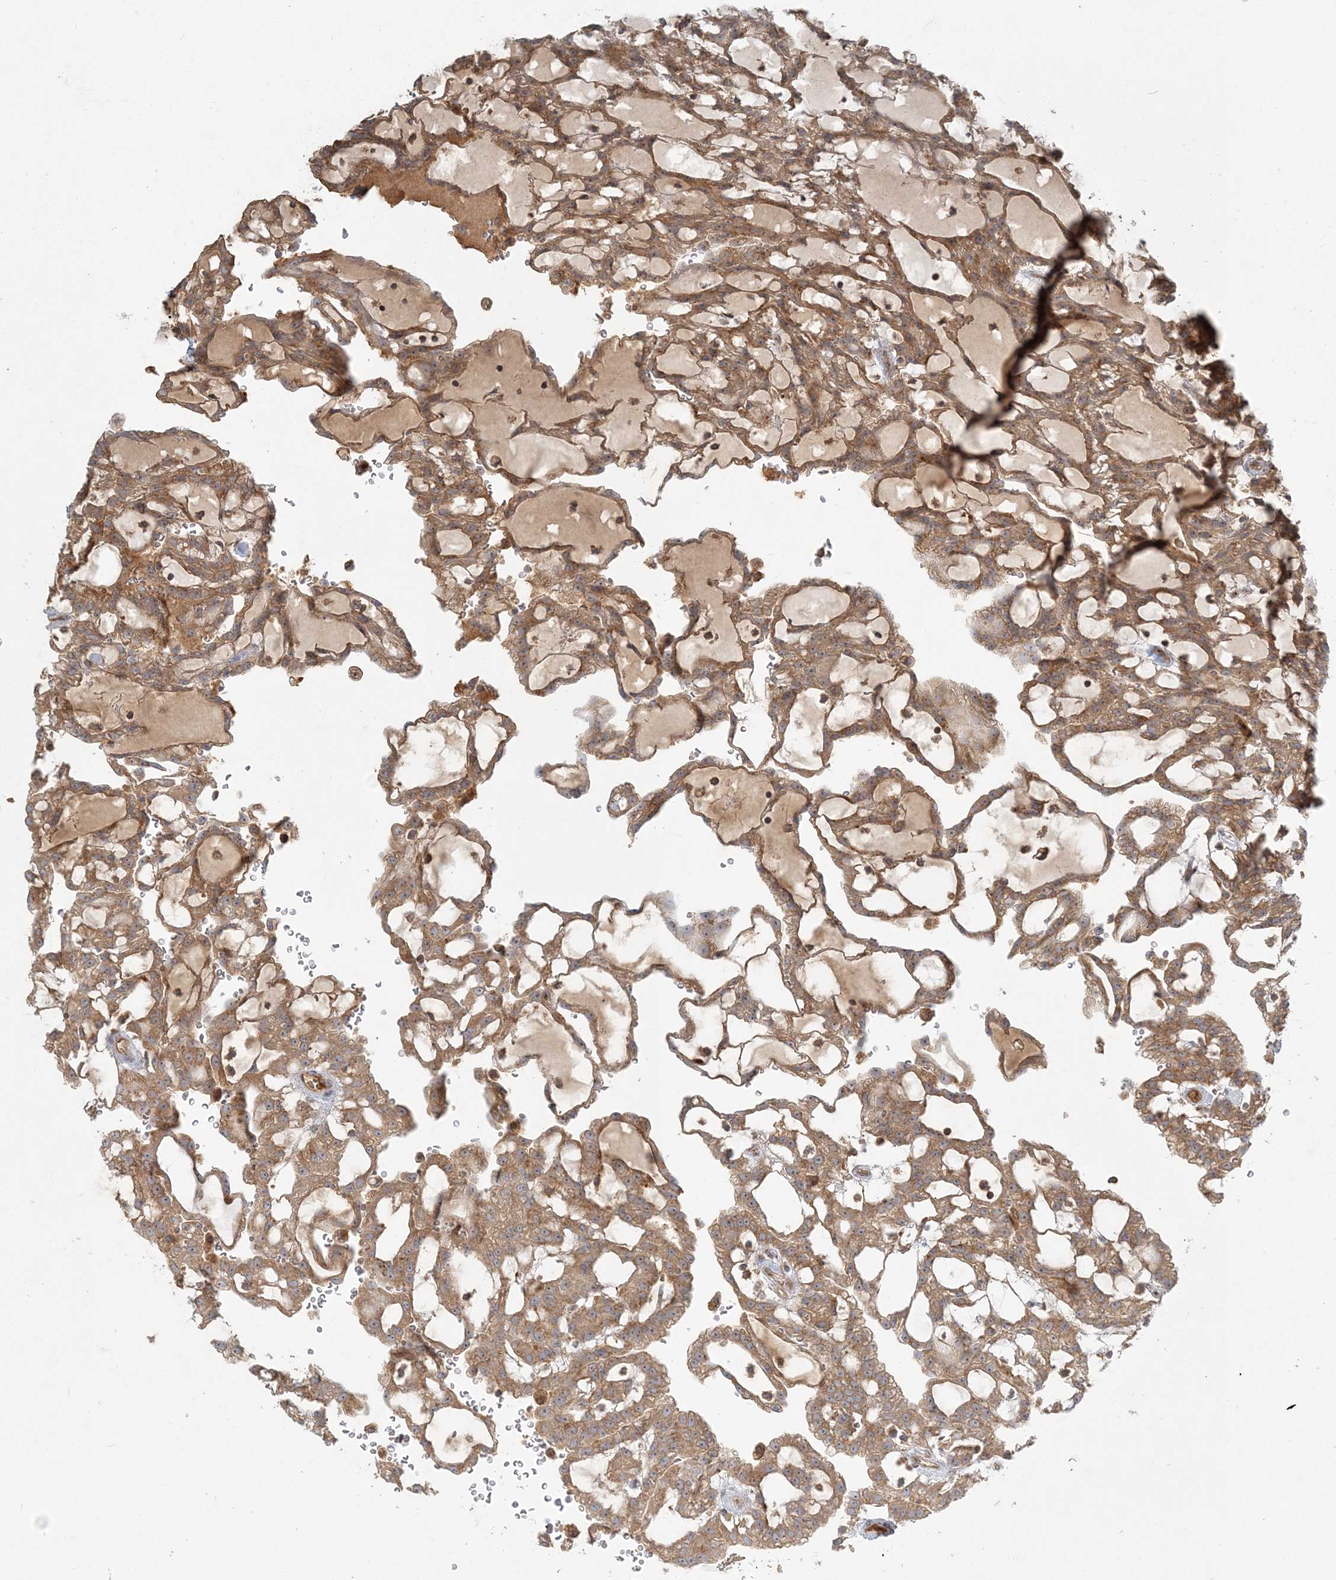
{"staining": {"intensity": "moderate", "quantity": ">75%", "location": "cytoplasmic/membranous"}, "tissue": "renal cancer", "cell_type": "Tumor cells", "image_type": "cancer", "snomed": [{"axis": "morphology", "description": "Adenocarcinoma, NOS"}, {"axis": "topography", "description": "Kidney"}], "caption": "Protein positivity by IHC displays moderate cytoplasmic/membranous positivity in about >75% of tumor cells in renal adenocarcinoma.", "gene": "AP1AR", "patient": {"sex": "male", "age": 63}}